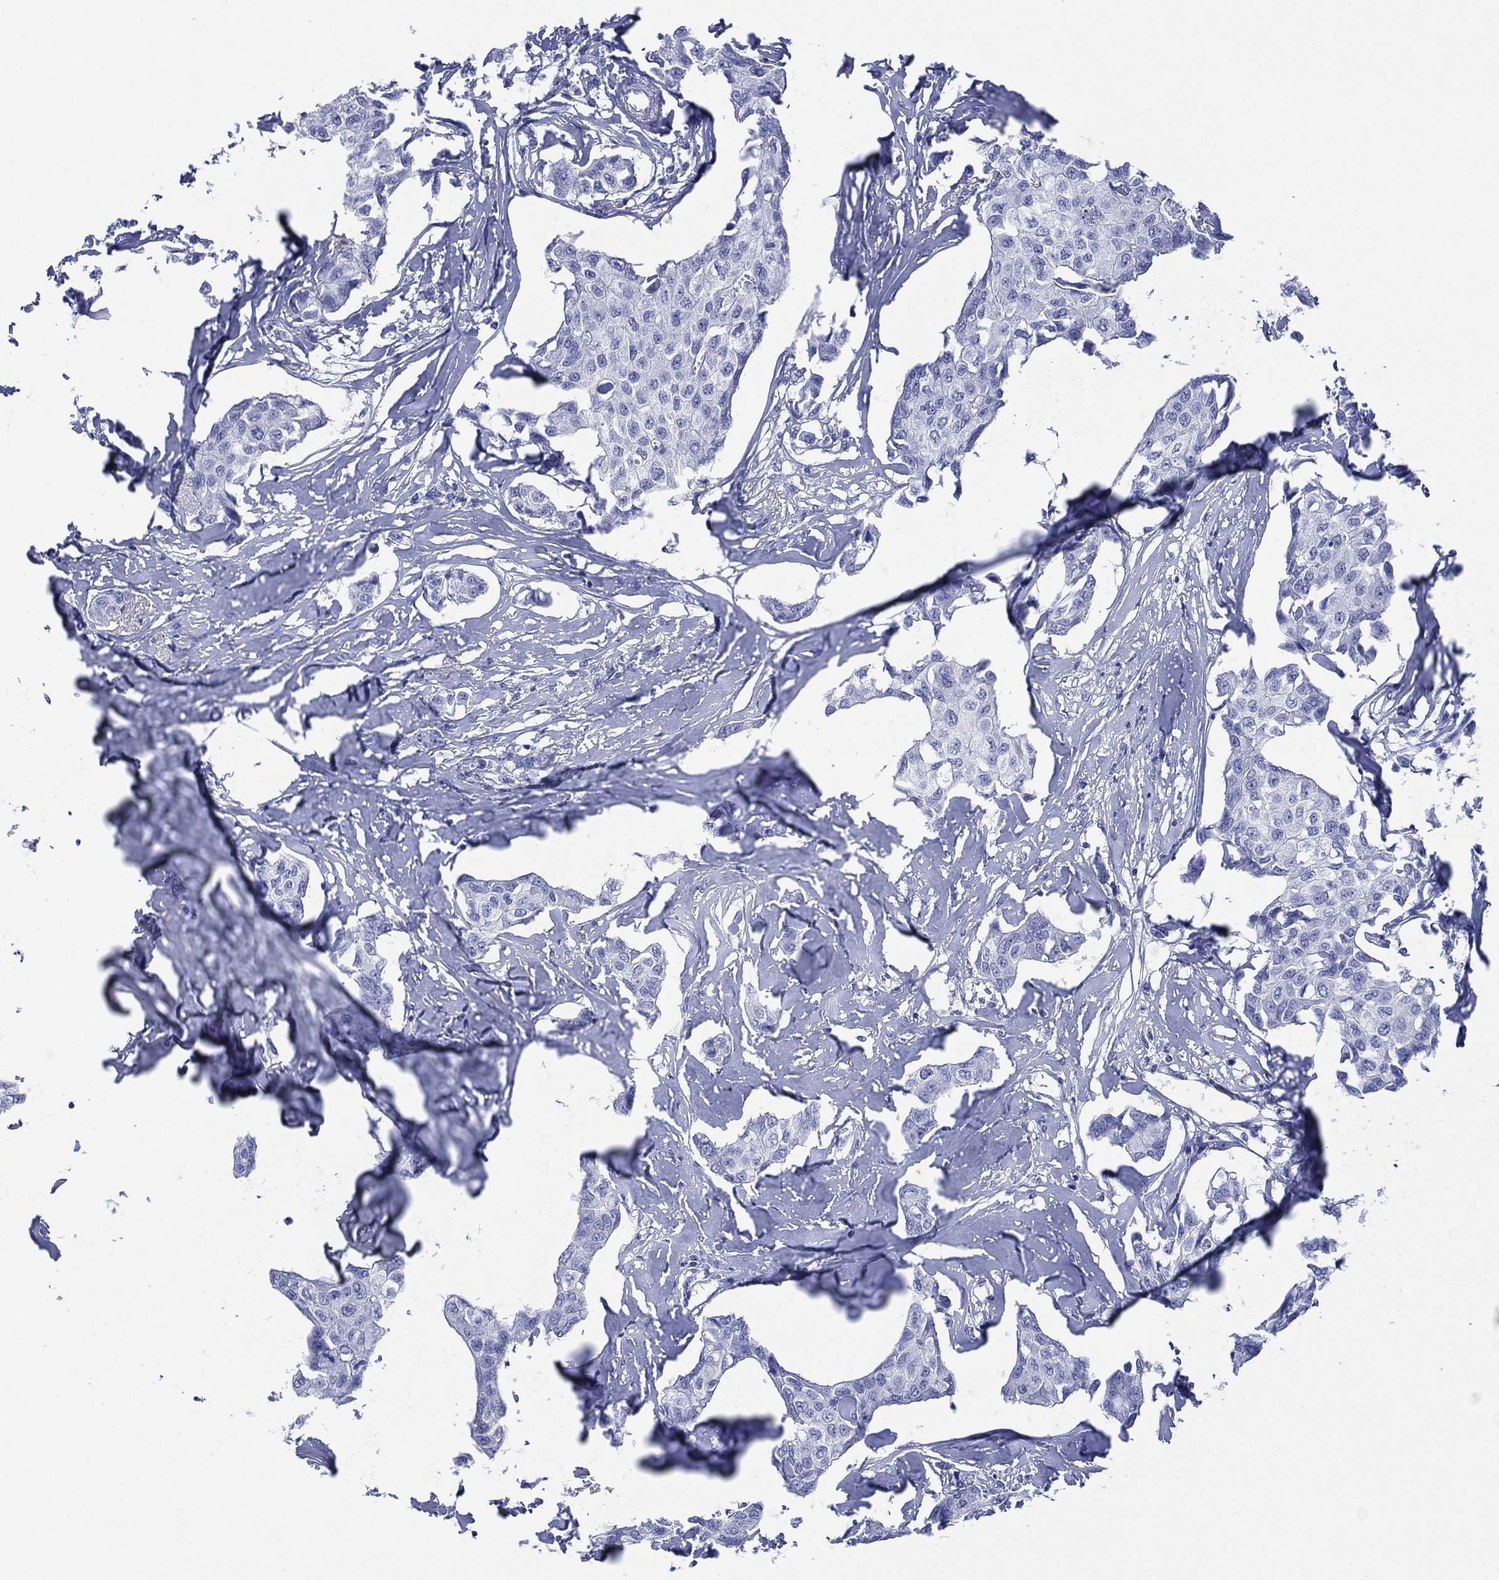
{"staining": {"intensity": "negative", "quantity": "none", "location": "none"}, "tissue": "breast cancer", "cell_type": "Tumor cells", "image_type": "cancer", "snomed": [{"axis": "morphology", "description": "Duct carcinoma"}, {"axis": "topography", "description": "Breast"}], "caption": "Immunohistochemistry image of neoplastic tissue: human breast cancer (invasive ductal carcinoma) stained with DAB (3,3'-diaminobenzidine) displays no significant protein expression in tumor cells.", "gene": "DSG1", "patient": {"sex": "female", "age": 80}}